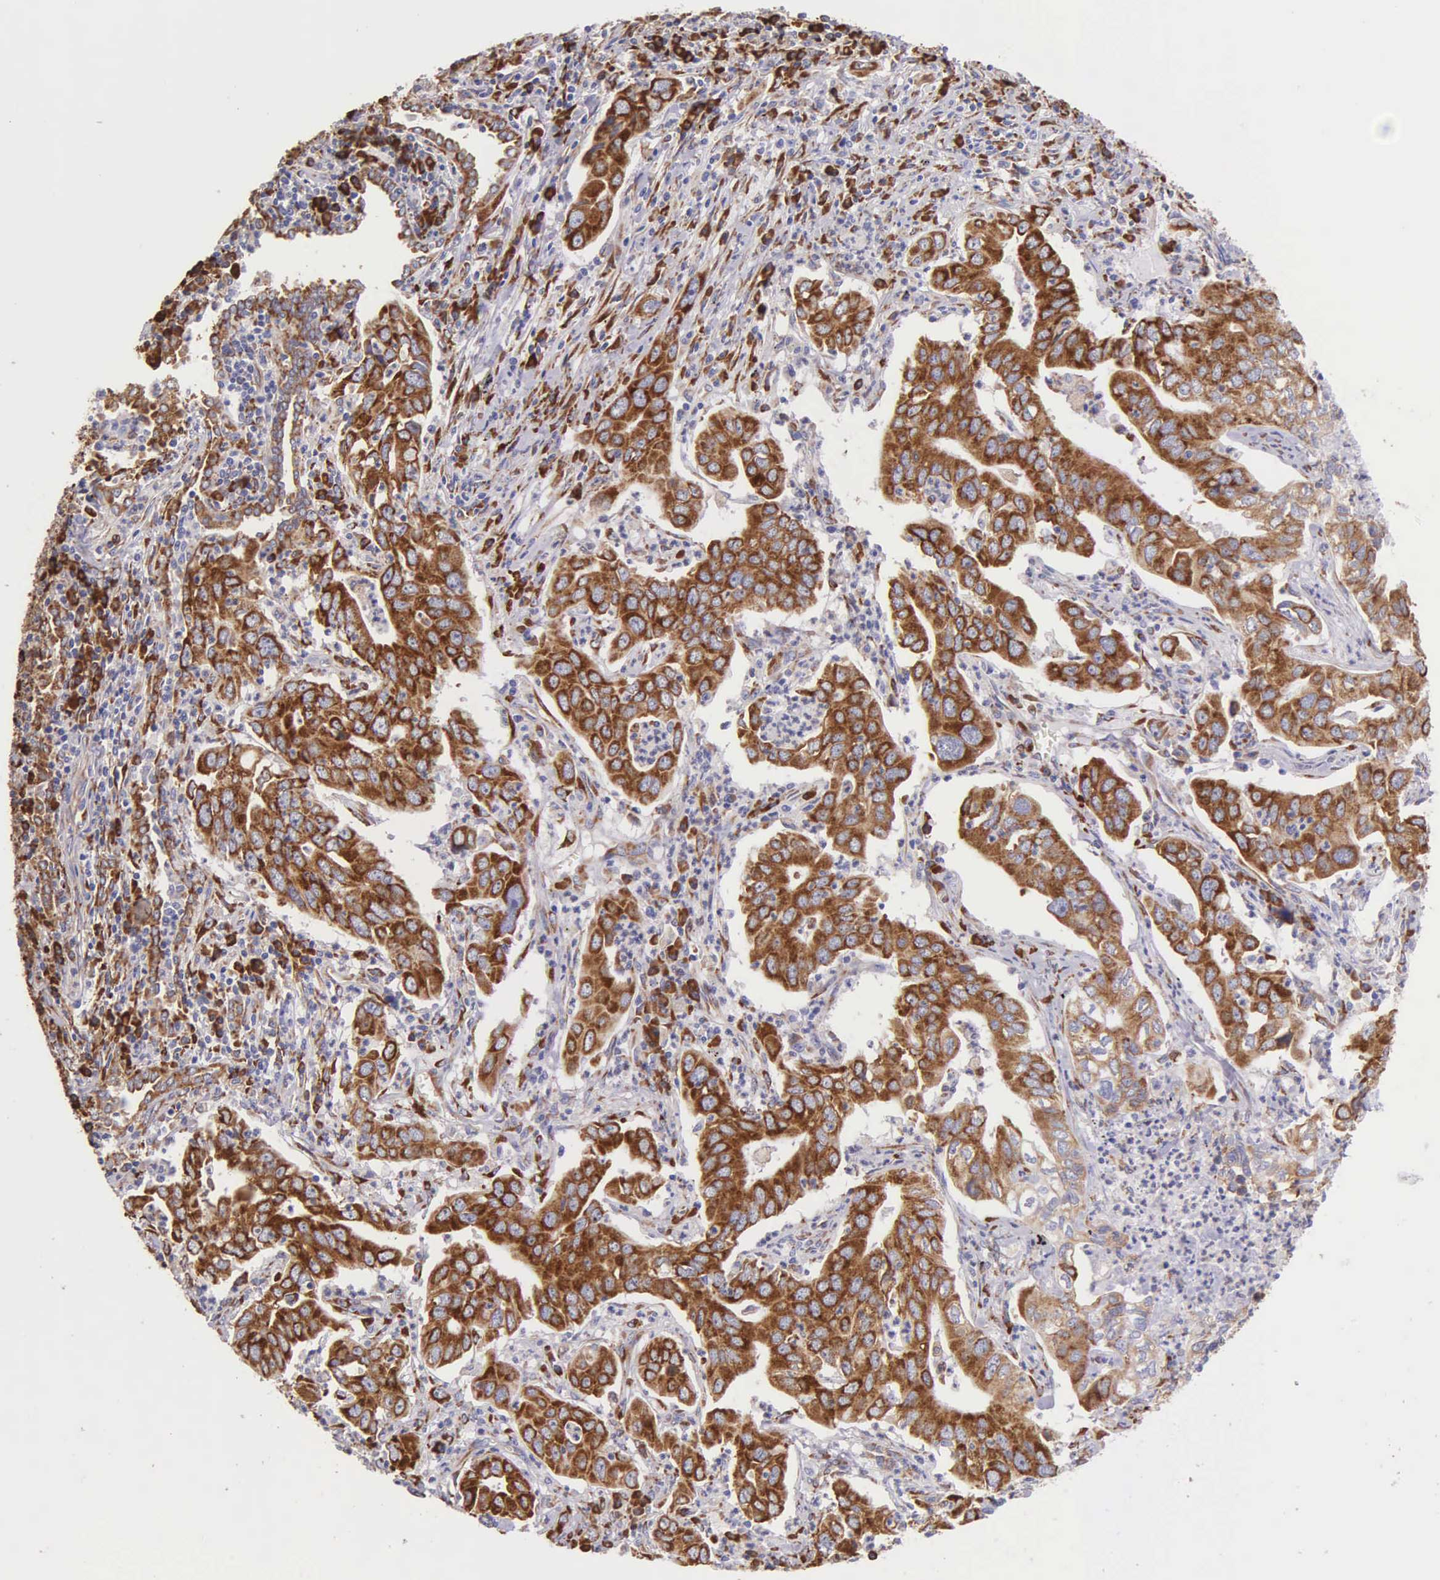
{"staining": {"intensity": "strong", "quantity": ">75%", "location": "cytoplasmic/membranous"}, "tissue": "lung cancer", "cell_type": "Tumor cells", "image_type": "cancer", "snomed": [{"axis": "morphology", "description": "Adenocarcinoma, NOS"}, {"axis": "topography", "description": "Lung"}], "caption": "Protein expression analysis of human lung cancer (adenocarcinoma) reveals strong cytoplasmic/membranous expression in approximately >75% of tumor cells. The staining was performed using DAB to visualize the protein expression in brown, while the nuclei were stained in blue with hematoxylin (Magnification: 20x).", "gene": "CKAP4", "patient": {"sex": "male", "age": 48}}